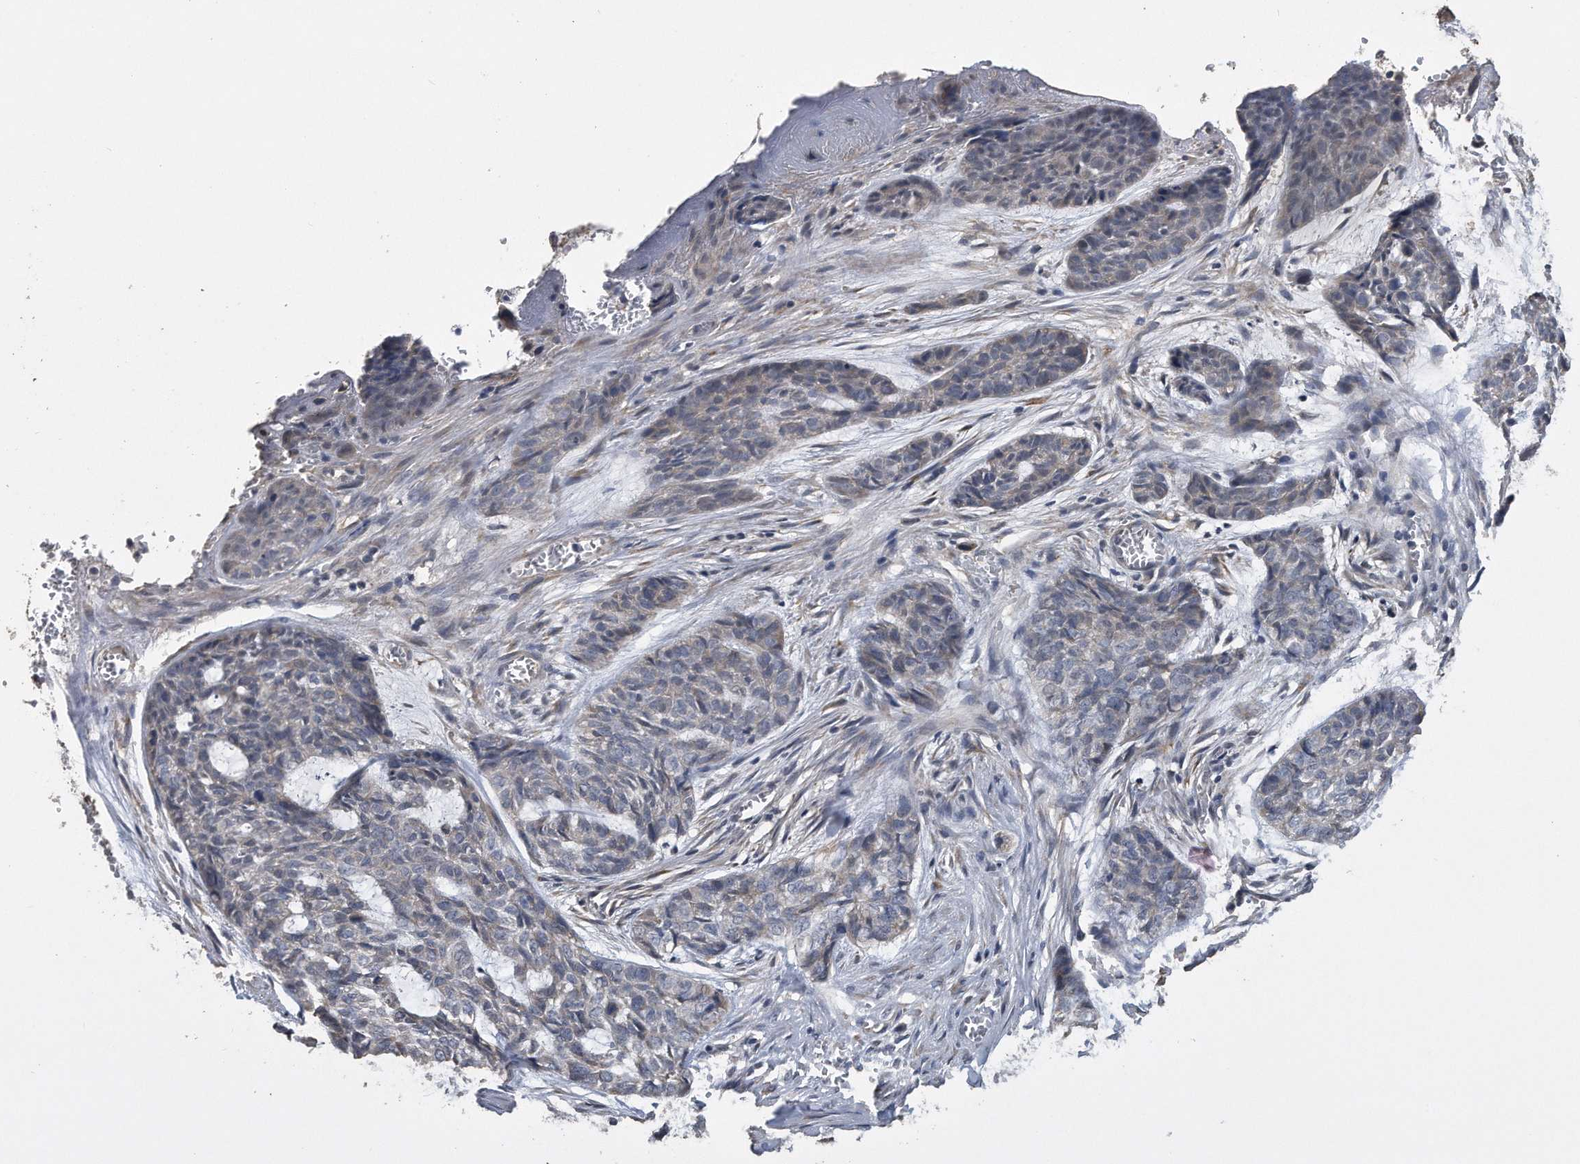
{"staining": {"intensity": "negative", "quantity": "none", "location": "none"}, "tissue": "skin cancer", "cell_type": "Tumor cells", "image_type": "cancer", "snomed": [{"axis": "morphology", "description": "Basal cell carcinoma"}, {"axis": "topography", "description": "Skin"}], "caption": "Tumor cells are negative for brown protein staining in skin cancer. Nuclei are stained in blue.", "gene": "PCLO", "patient": {"sex": "female", "age": 64}}